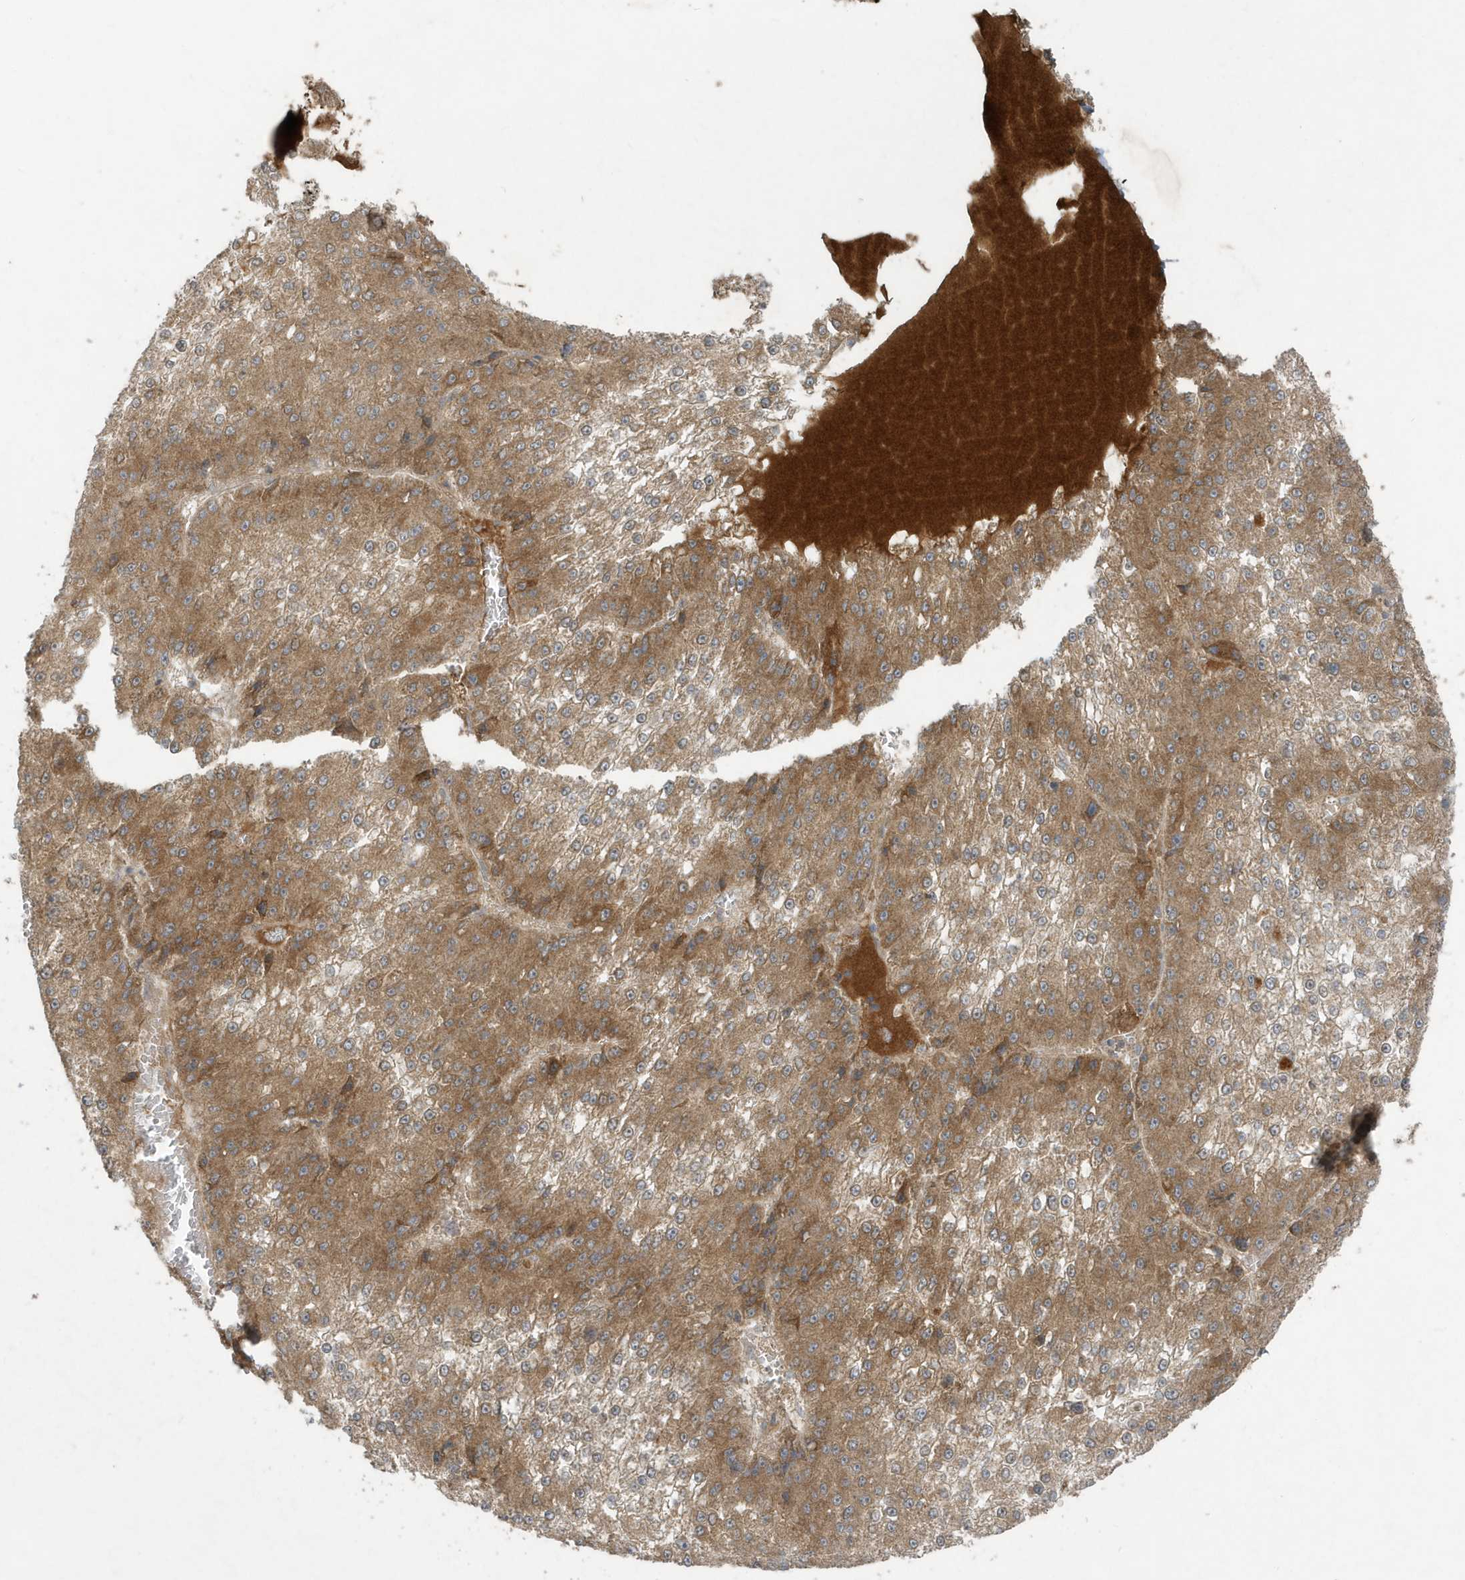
{"staining": {"intensity": "moderate", "quantity": ">75%", "location": "cytoplasmic/membranous"}, "tissue": "liver cancer", "cell_type": "Tumor cells", "image_type": "cancer", "snomed": [{"axis": "morphology", "description": "Carcinoma, Hepatocellular, NOS"}, {"axis": "topography", "description": "Liver"}], "caption": "A histopathology image of human liver hepatocellular carcinoma stained for a protein reveals moderate cytoplasmic/membranous brown staining in tumor cells. Immunohistochemistry stains the protein of interest in brown and the nuclei are stained blue.", "gene": "C1RL", "patient": {"sex": "female", "age": 73}}